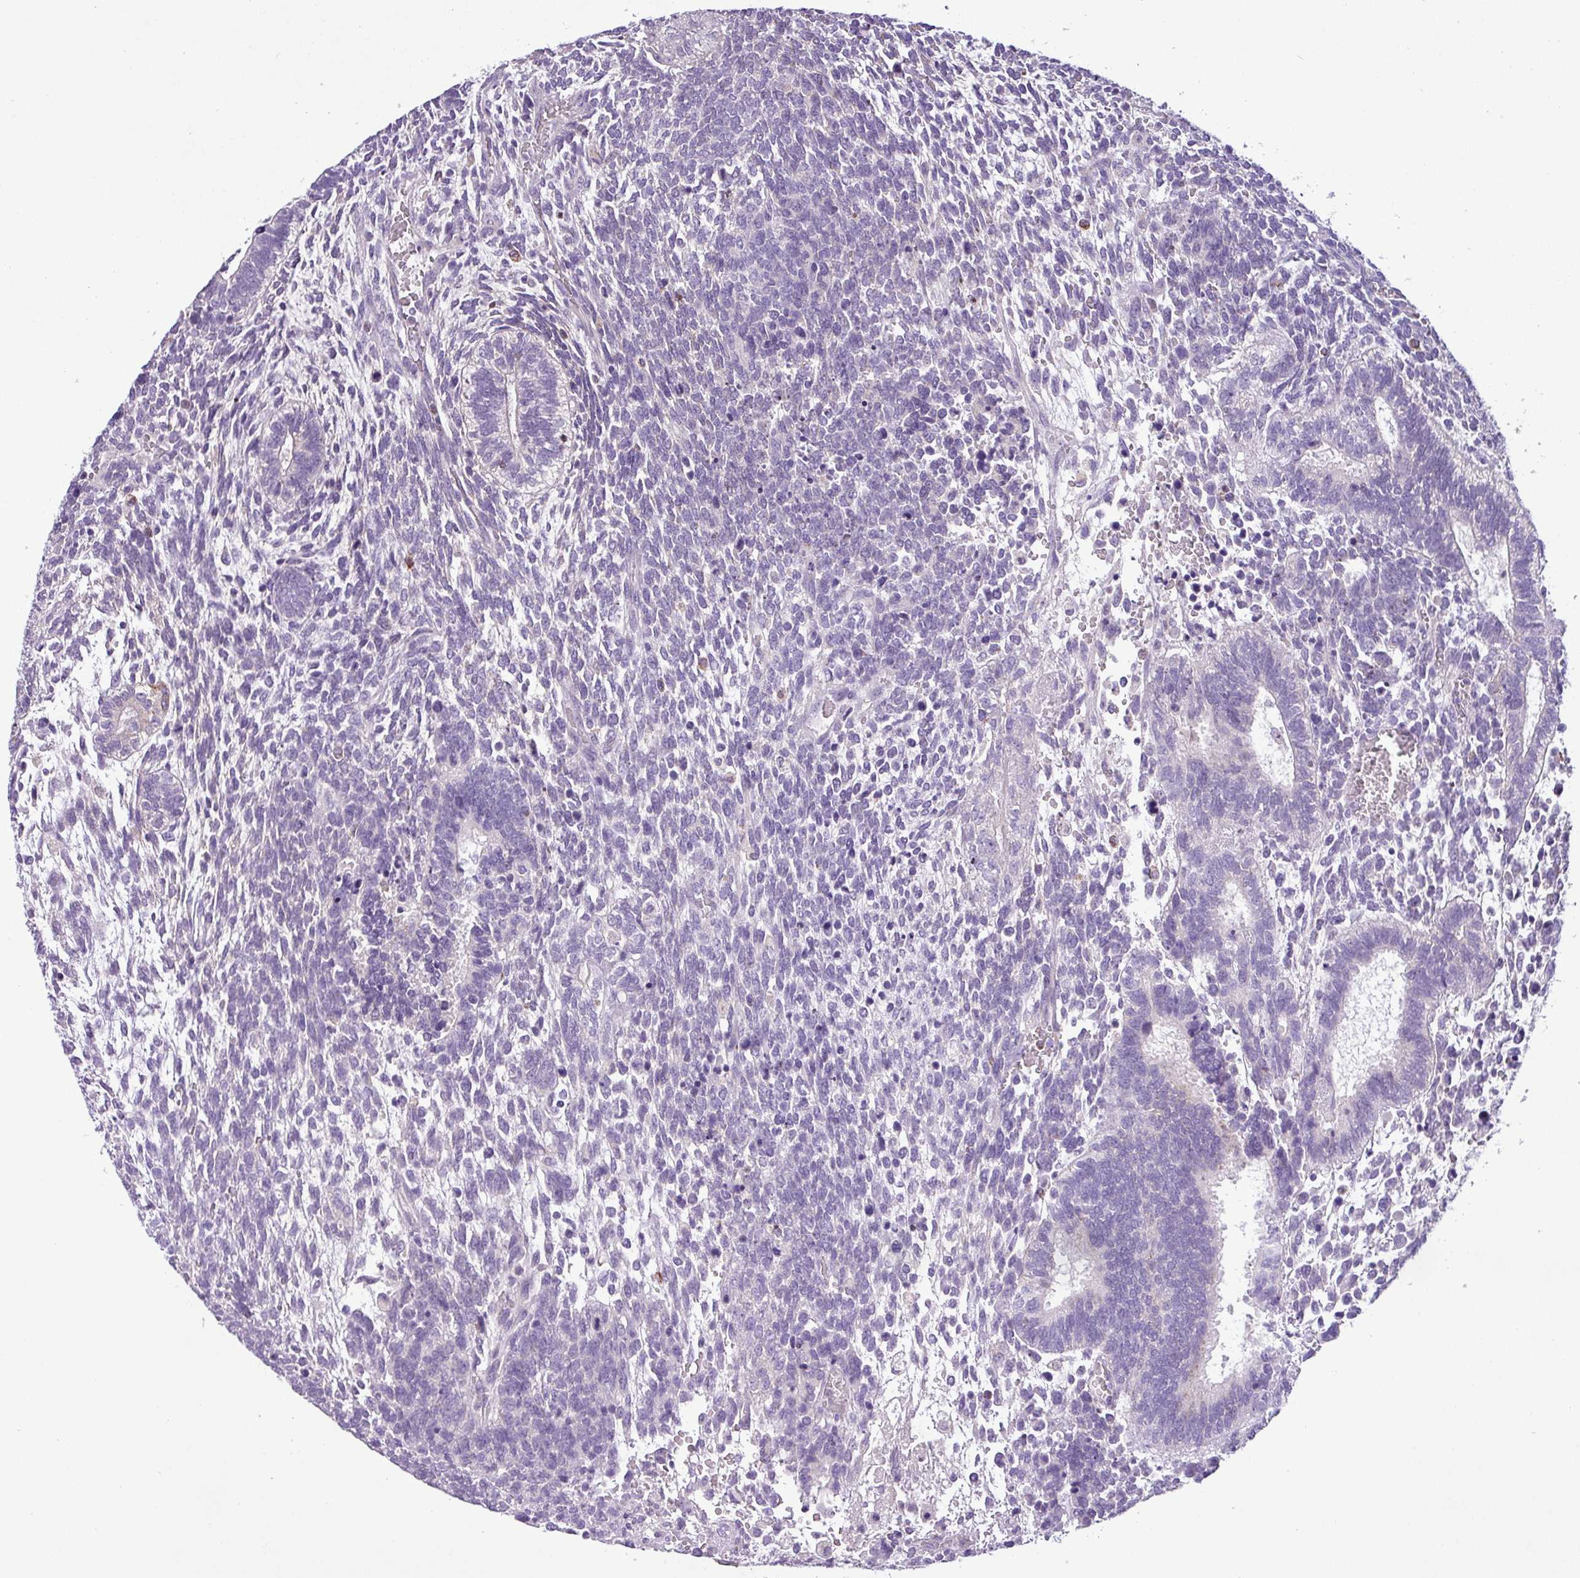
{"staining": {"intensity": "negative", "quantity": "none", "location": "none"}, "tissue": "testis cancer", "cell_type": "Tumor cells", "image_type": "cancer", "snomed": [{"axis": "morphology", "description": "Carcinoma, Embryonal, NOS"}, {"axis": "topography", "description": "Testis"}], "caption": "This photomicrograph is of testis embryonal carcinoma stained with immunohistochemistry to label a protein in brown with the nuclei are counter-stained blue. There is no staining in tumor cells.", "gene": "ZNF667", "patient": {"sex": "male", "age": 23}}